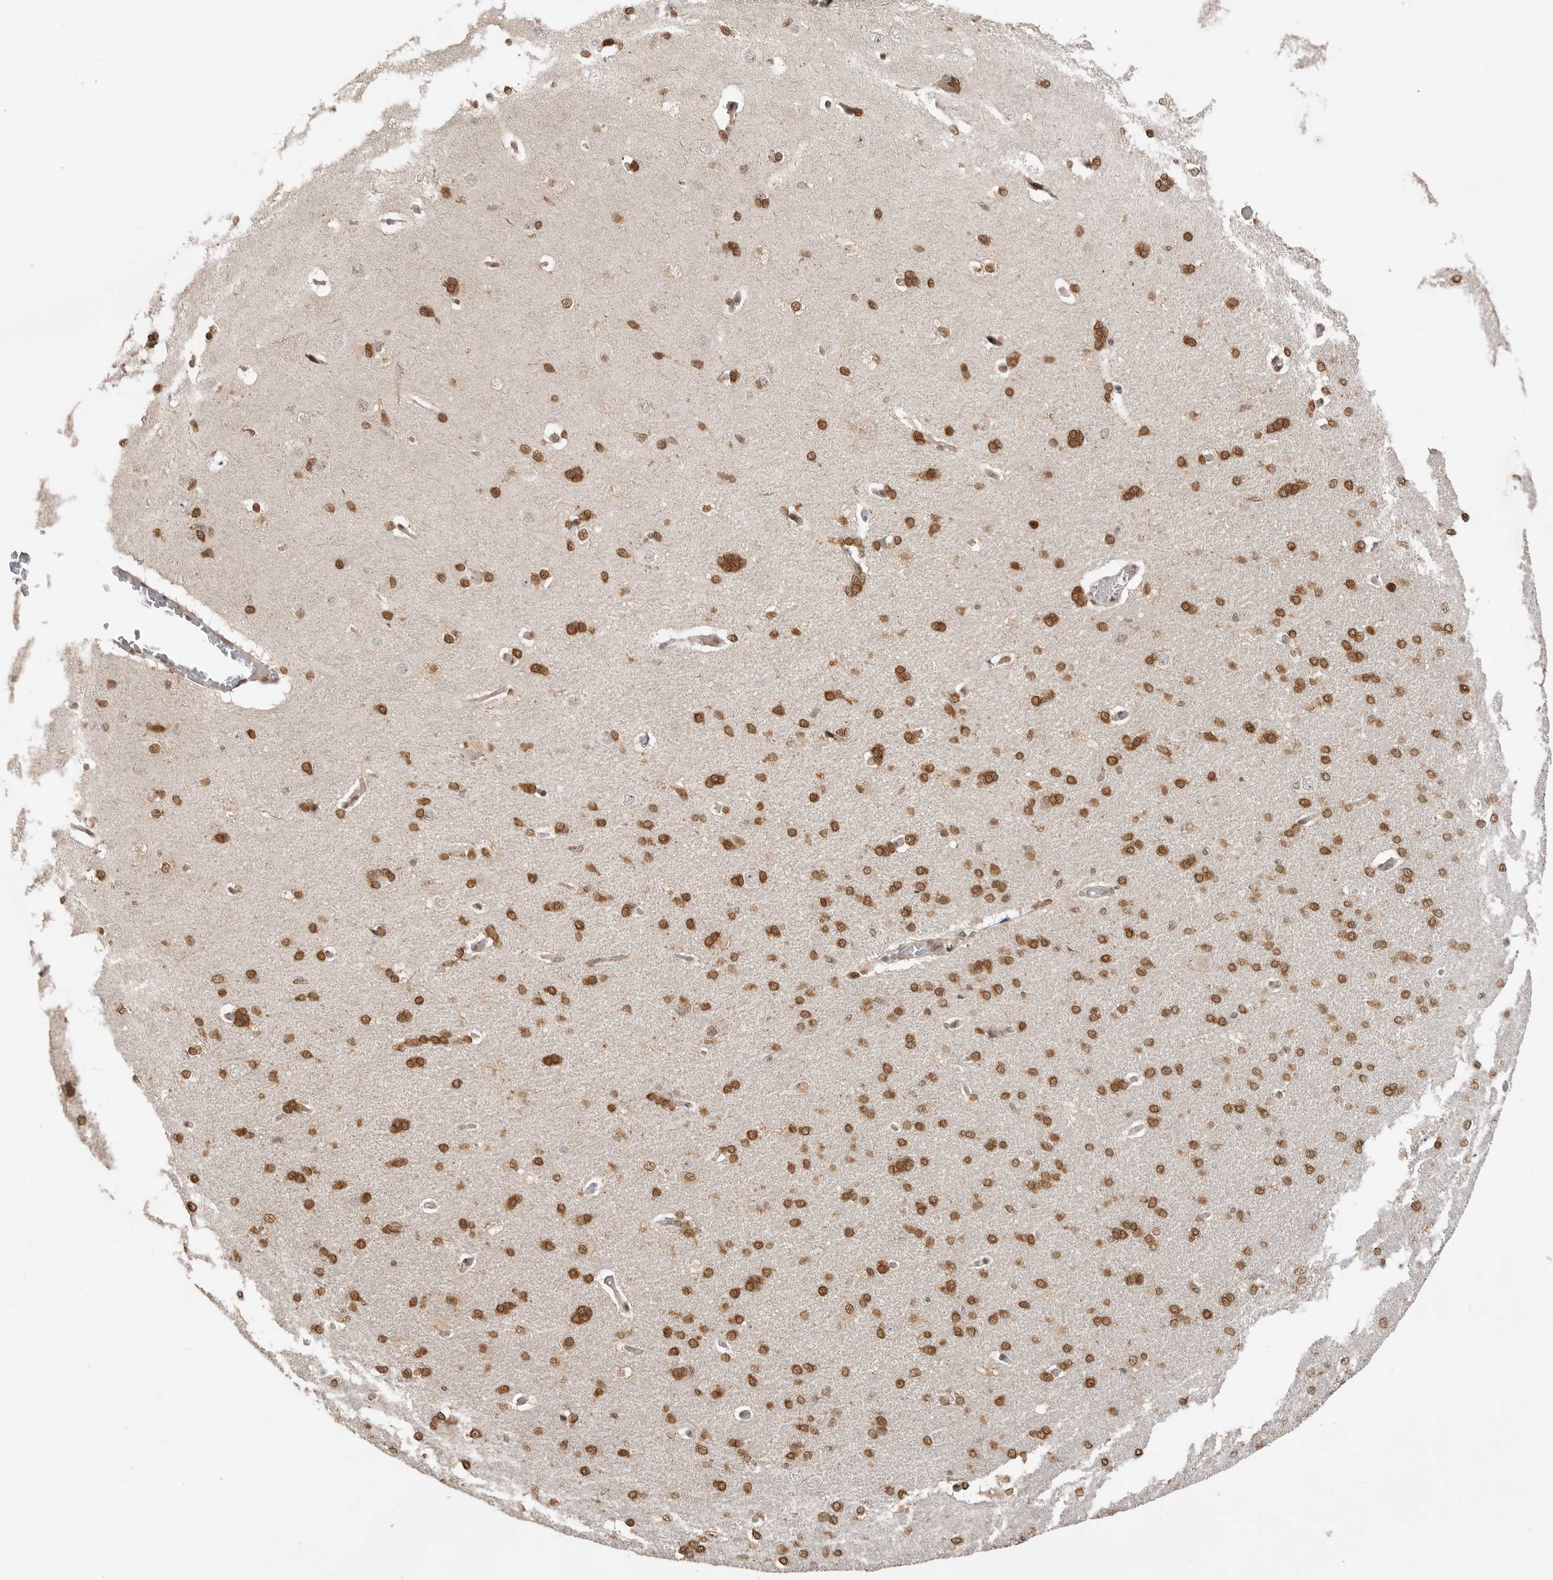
{"staining": {"intensity": "weak", "quantity": "25%-75%", "location": "cytoplasmic/membranous,nuclear"}, "tissue": "cerebral cortex", "cell_type": "Endothelial cells", "image_type": "normal", "snomed": [{"axis": "morphology", "description": "Normal tissue, NOS"}, {"axis": "topography", "description": "Cerebral cortex"}], "caption": "A high-resolution micrograph shows immunohistochemistry staining of normal cerebral cortex, which exhibits weak cytoplasmic/membranous,nuclear positivity in about 25%-75% of endothelial cells.", "gene": "ALKAL1", "patient": {"sex": "male", "age": 62}}